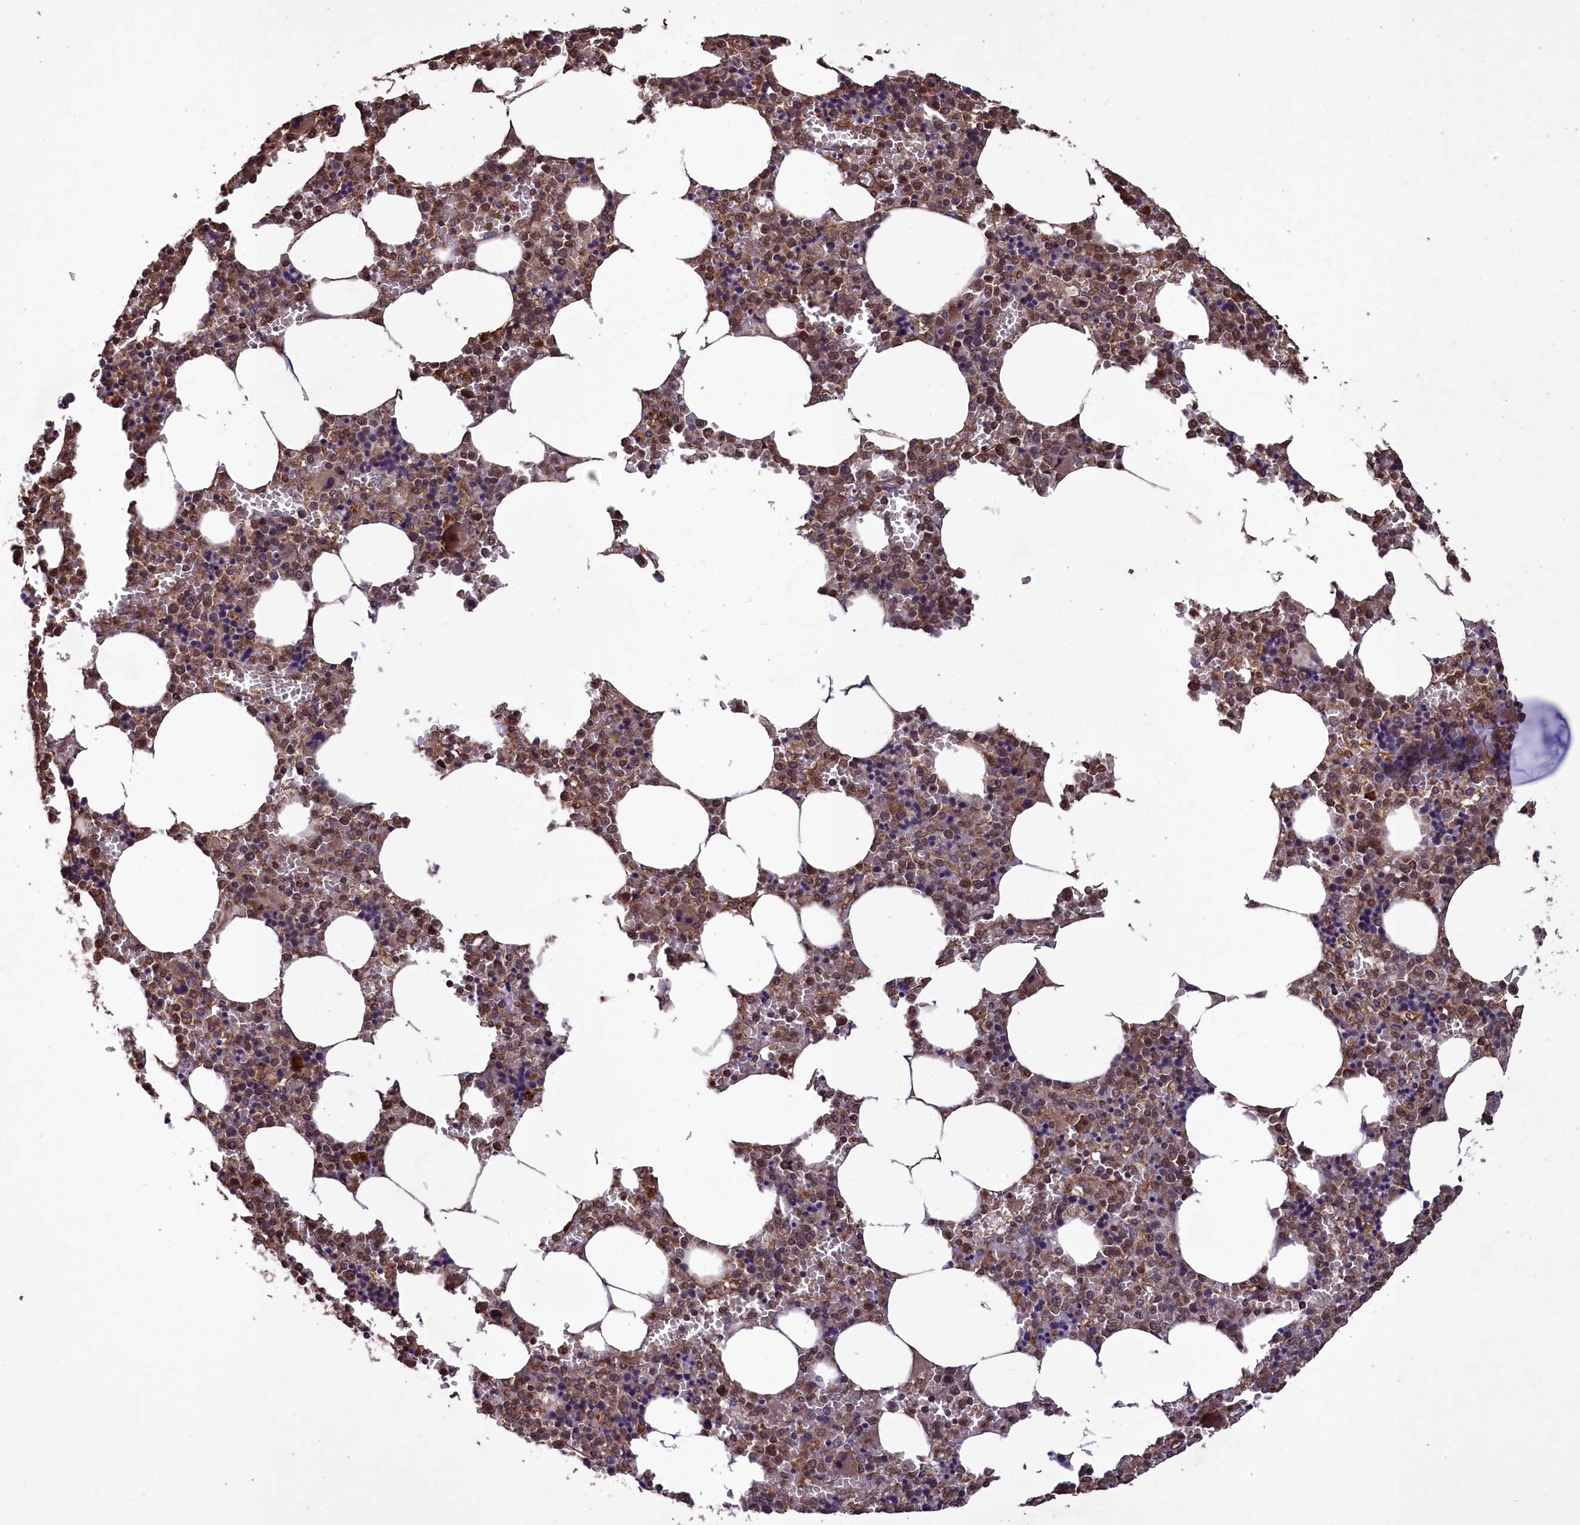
{"staining": {"intensity": "strong", "quantity": "25%-75%", "location": "cytoplasmic/membranous,nuclear"}, "tissue": "bone marrow", "cell_type": "Hematopoietic cells", "image_type": "normal", "snomed": [{"axis": "morphology", "description": "Normal tissue, NOS"}, {"axis": "topography", "description": "Bone marrow"}], "caption": "This histopathology image shows immunohistochemistry staining of benign human bone marrow, with high strong cytoplasmic/membranous,nuclear staining in approximately 25%-75% of hematopoietic cells.", "gene": "DAPK3", "patient": {"sex": "male", "age": 70}}